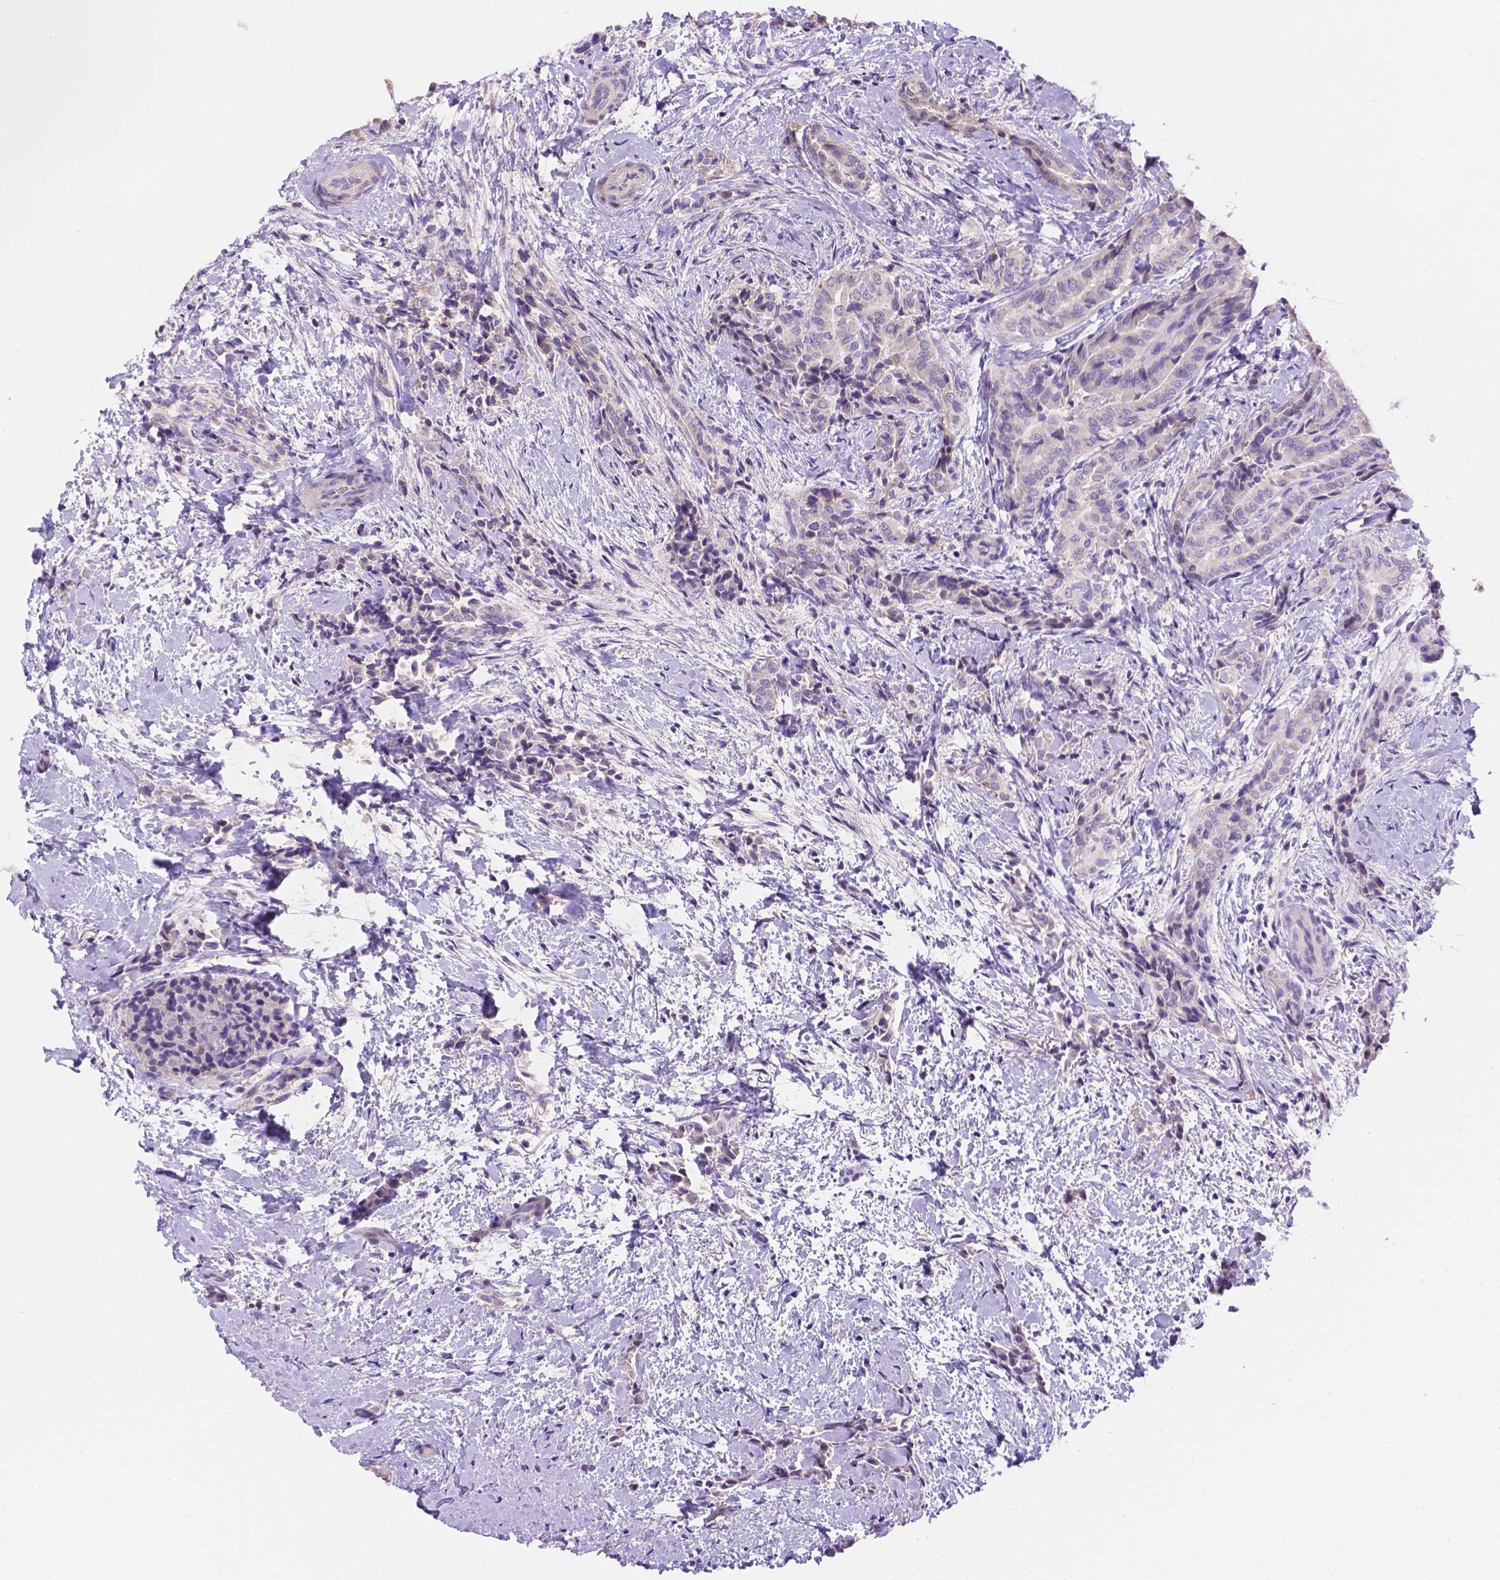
{"staining": {"intensity": "negative", "quantity": "none", "location": "none"}, "tissue": "thyroid cancer", "cell_type": "Tumor cells", "image_type": "cancer", "snomed": [{"axis": "morphology", "description": "Papillary adenocarcinoma, NOS"}, {"axis": "topography", "description": "Thyroid gland"}], "caption": "High magnification brightfield microscopy of papillary adenocarcinoma (thyroid) stained with DAB (3,3'-diaminobenzidine) (brown) and counterstained with hematoxylin (blue): tumor cells show no significant expression.", "gene": "NXPE2", "patient": {"sex": "male", "age": 61}}